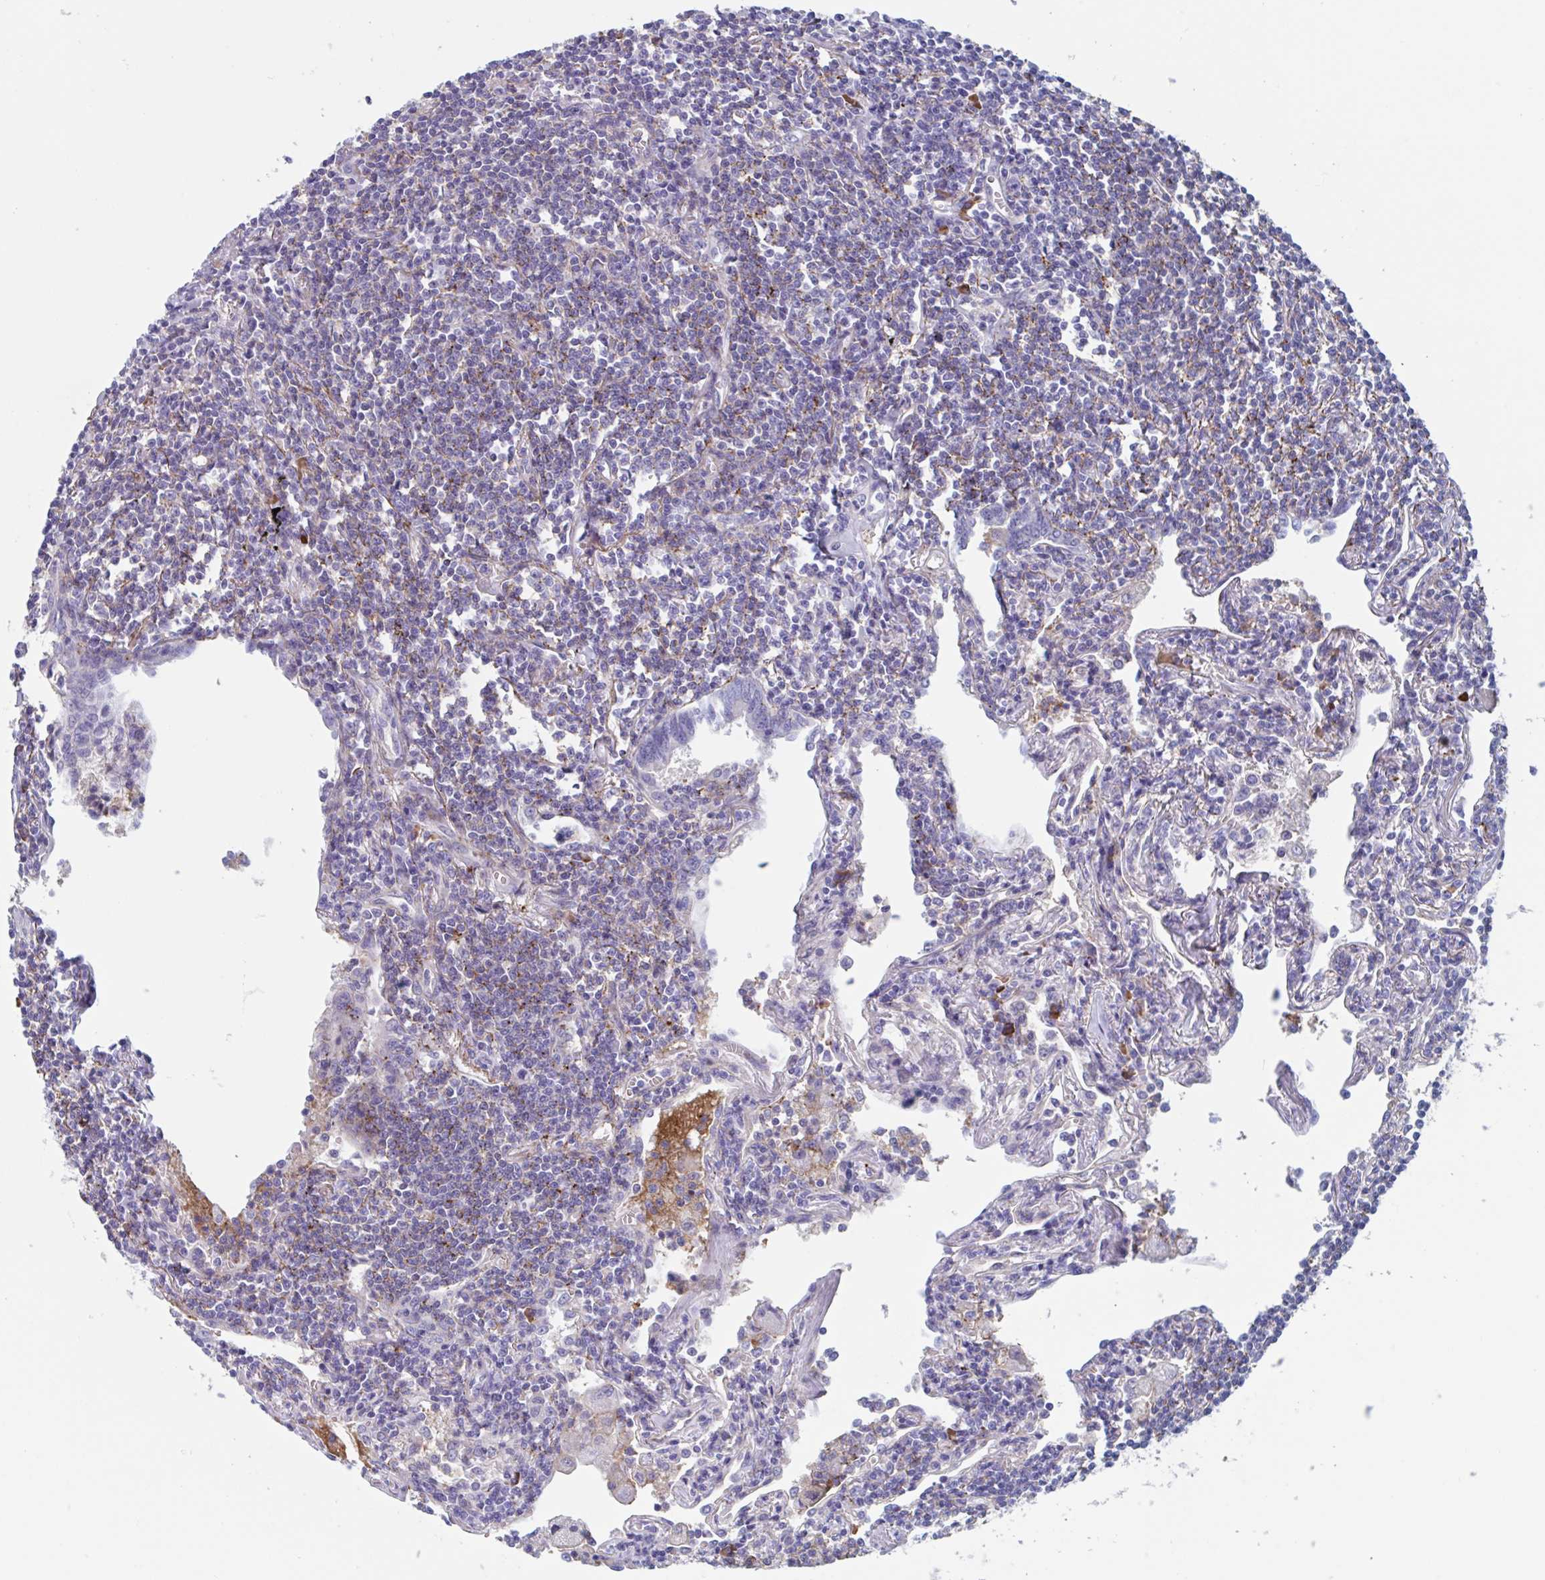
{"staining": {"intensity": "moderate", "quantity": "<25%", "location": "cytoplasmic/membranous"}, "tissue": "lymphoma", "cell_type": "Tumor cells", "image_type": "cancer", "snomed": [{"axis": "morphology", "description": "Malignant lymphoma, non-Hodgkin's type, Low grade"}, {"axis": "topography", "description": "Lung"}], "caption": "Low-grade malignant lymphoma, non-Hodgkin's type was stained to show a protein in brown. There is low levels of moderate cytoplasmic/membranous staining in approximately <25% of tumor cells.", "gene": "LPIN3", "patient": {"sex": "female", "age": 71}}